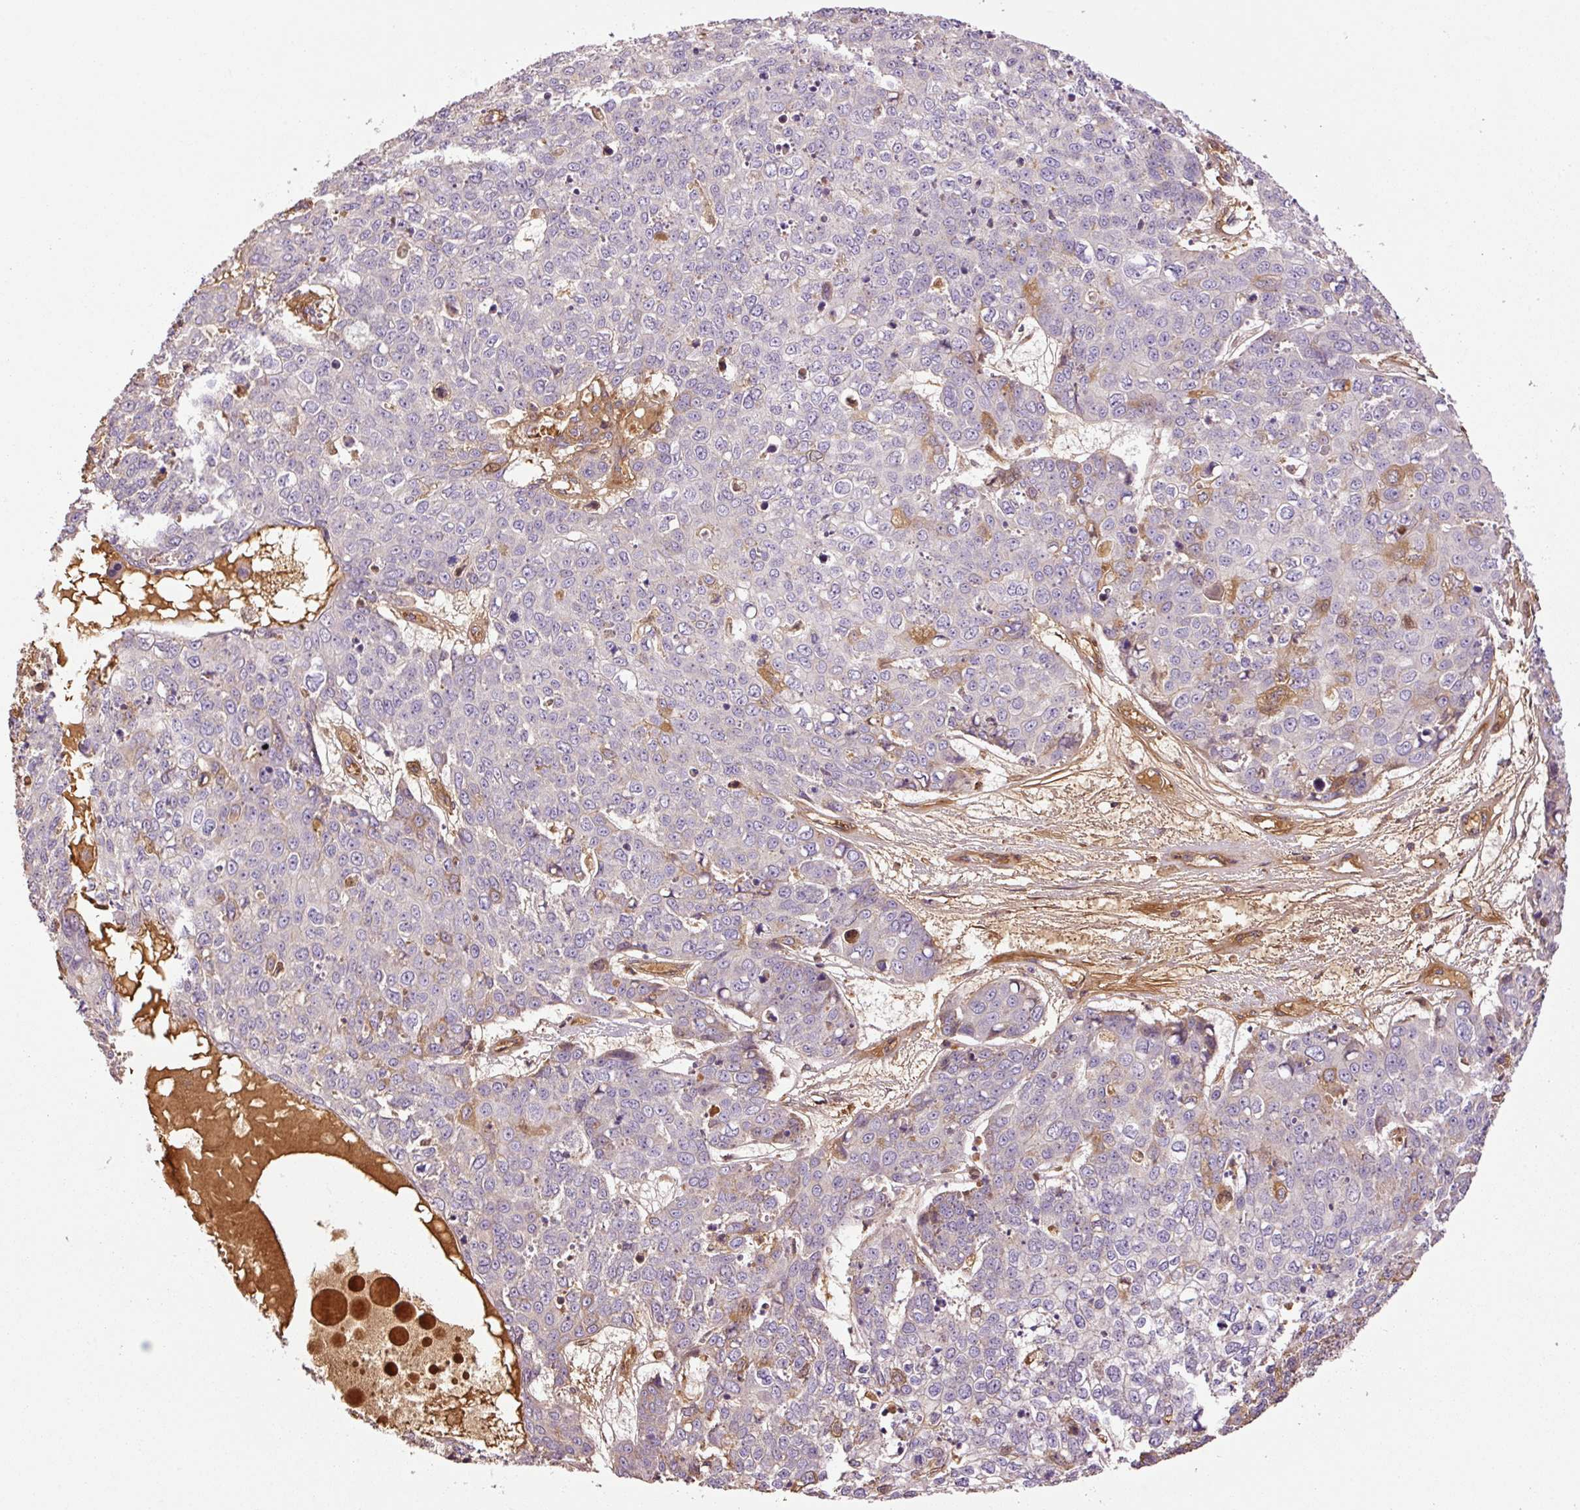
{"staining": {"intensity": "moderate", "quantity": "<25%", "location": "cytoplasmic/membranous,nuclear"}, "tissue": "skin cancer", "cell_type": "Tumor cells", "image_type": "cancer", "snomed": [{"axis": "morphology", "description": "Normal tissue, NOS"}, {"axis": "morphology", "description": "Squamous cell carcinoma, NOS"}, {"axis": "topography", "description": "Skin"}], "caption": "Immunohistochemical staining of skin squamous cell carcinoma exhibits moderate cytoplasmic/membranous and nuclear protein positivity in approximately <25% of tumor cells.", "gene": "NID2", "patient": {"sex": "male", "age": 72}}